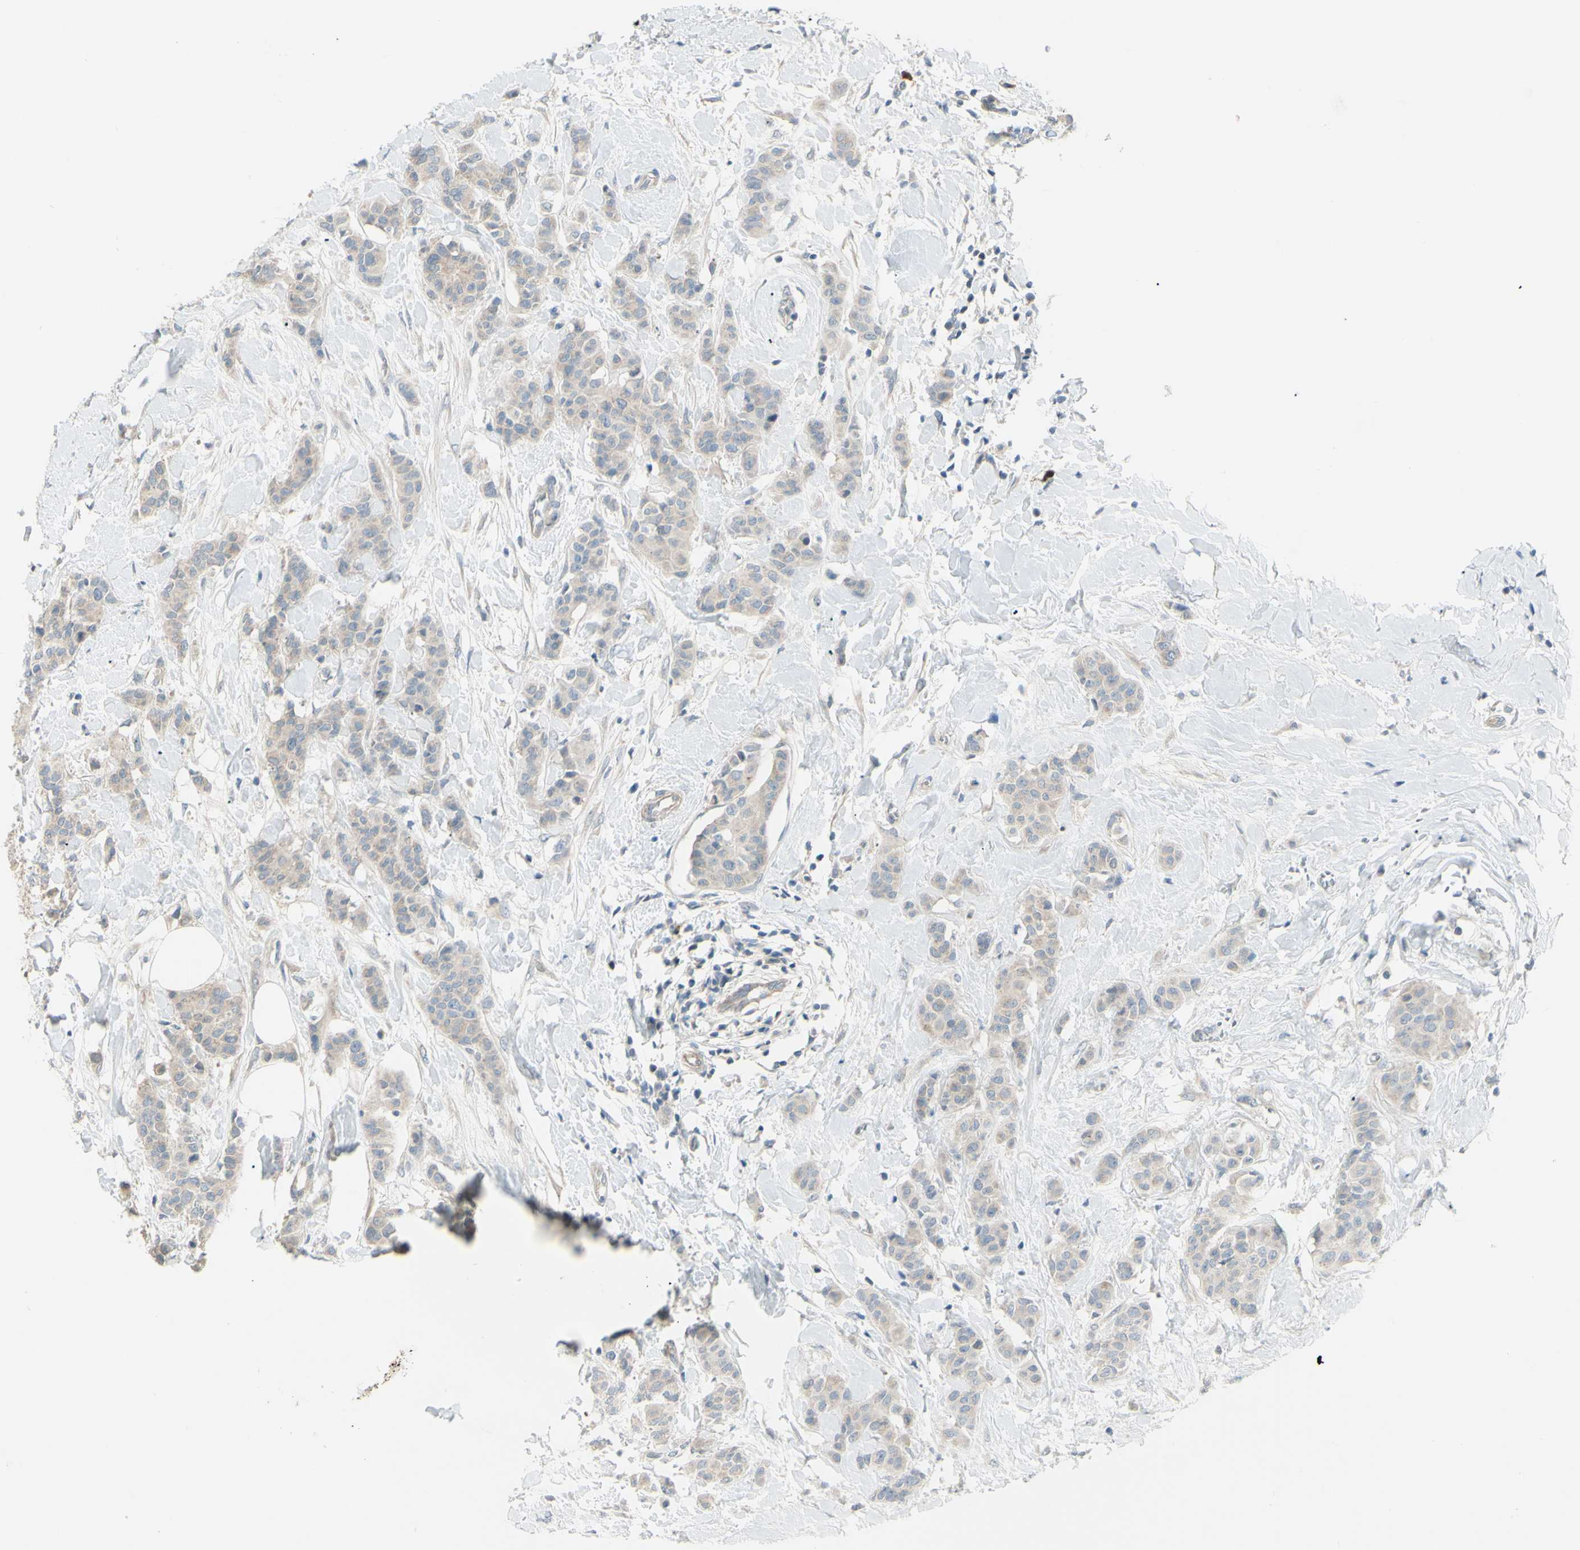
{"staining": {"intensity": "weak", "quantity": ">75%", "location": "cytoplasmic/membranous"}, "tissue": "breast cancer", "cell_type": "Tumor cells", "image_type": "cancer", "snomed": [{"axis": "morphology", "description": "Normal tissue, NOS"}, {"axis": "morphology", "description": "Duct carcinoma"}, {"axis": "topography", "description": "Breast"}], "caption": "This image shows immunohistochemistry (IHC) staining of invasive ductal carcinoma (breast), with low weak cytoplasmic/membranous staining in approximately >75% of tumor cells.", "gene": "LRRK1", "patient": {"sex": "female", "age": 40}}